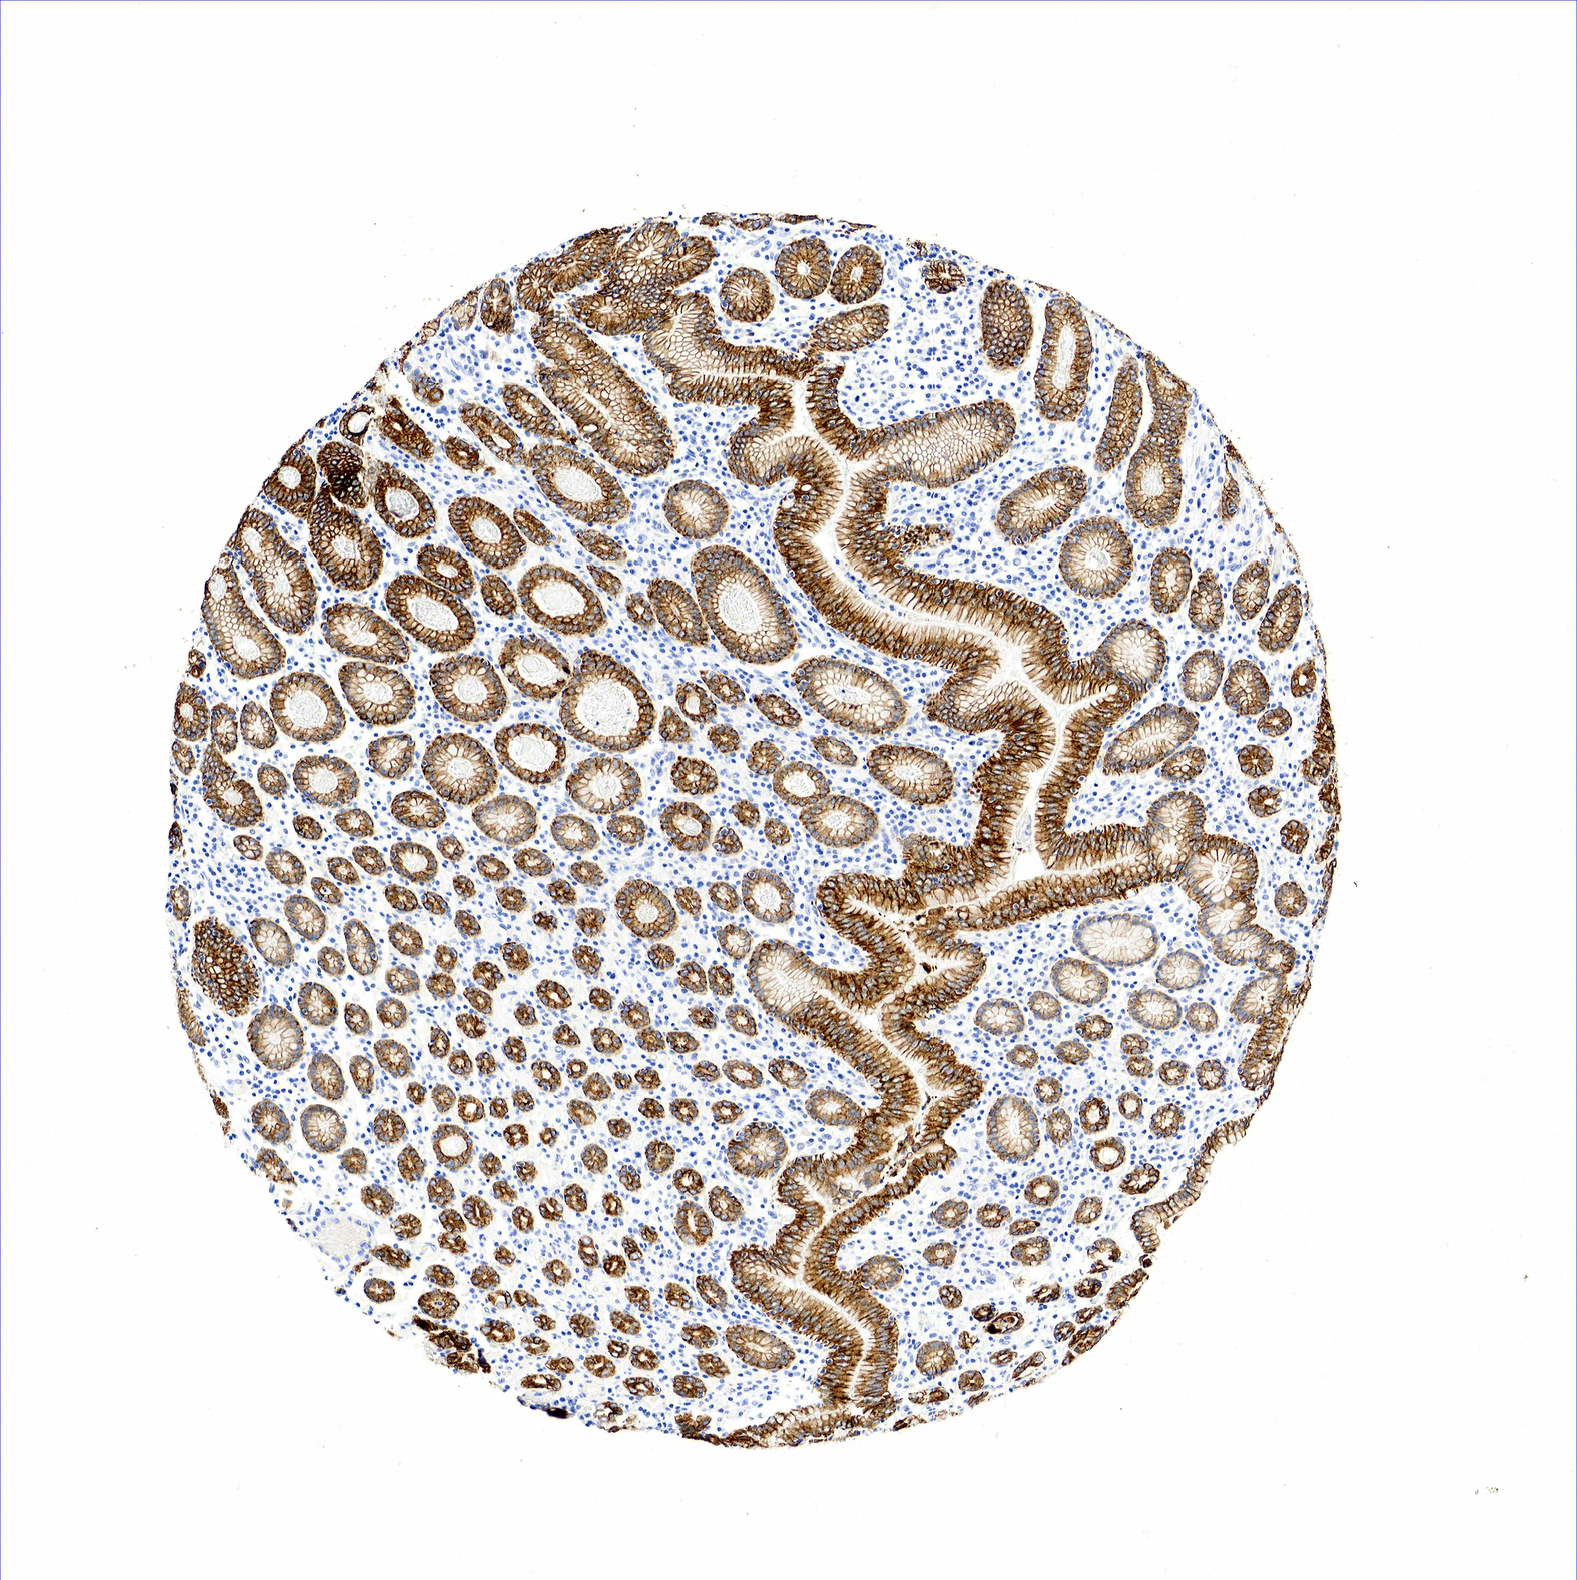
{"staining": {"intensity": "strong", "quantity": ">75%", "location": "cytoplasmic/membranous"}, "tissue": "stomach cancer", "cell_type": "Tumor cells", "image_type": "cancer", "snomed": [{"axis": "morphology", "description": "Adenocarcinoma, NOS"}, {"axis": "topography", "description": "Stomach, lower"}], "caption": "Immunohistochemical staining of human adenocarcinoma (stomach) displays high levels of strong cytoplasmic/membranous staining in about >75% of tumor cells. The staining is performed using DAB brown chromogen to label protein expression. The nuclei are counter-stained blue using hematoxylin.", "gene": "KRT18", "patient": {"sex": "male", "age": 88}}